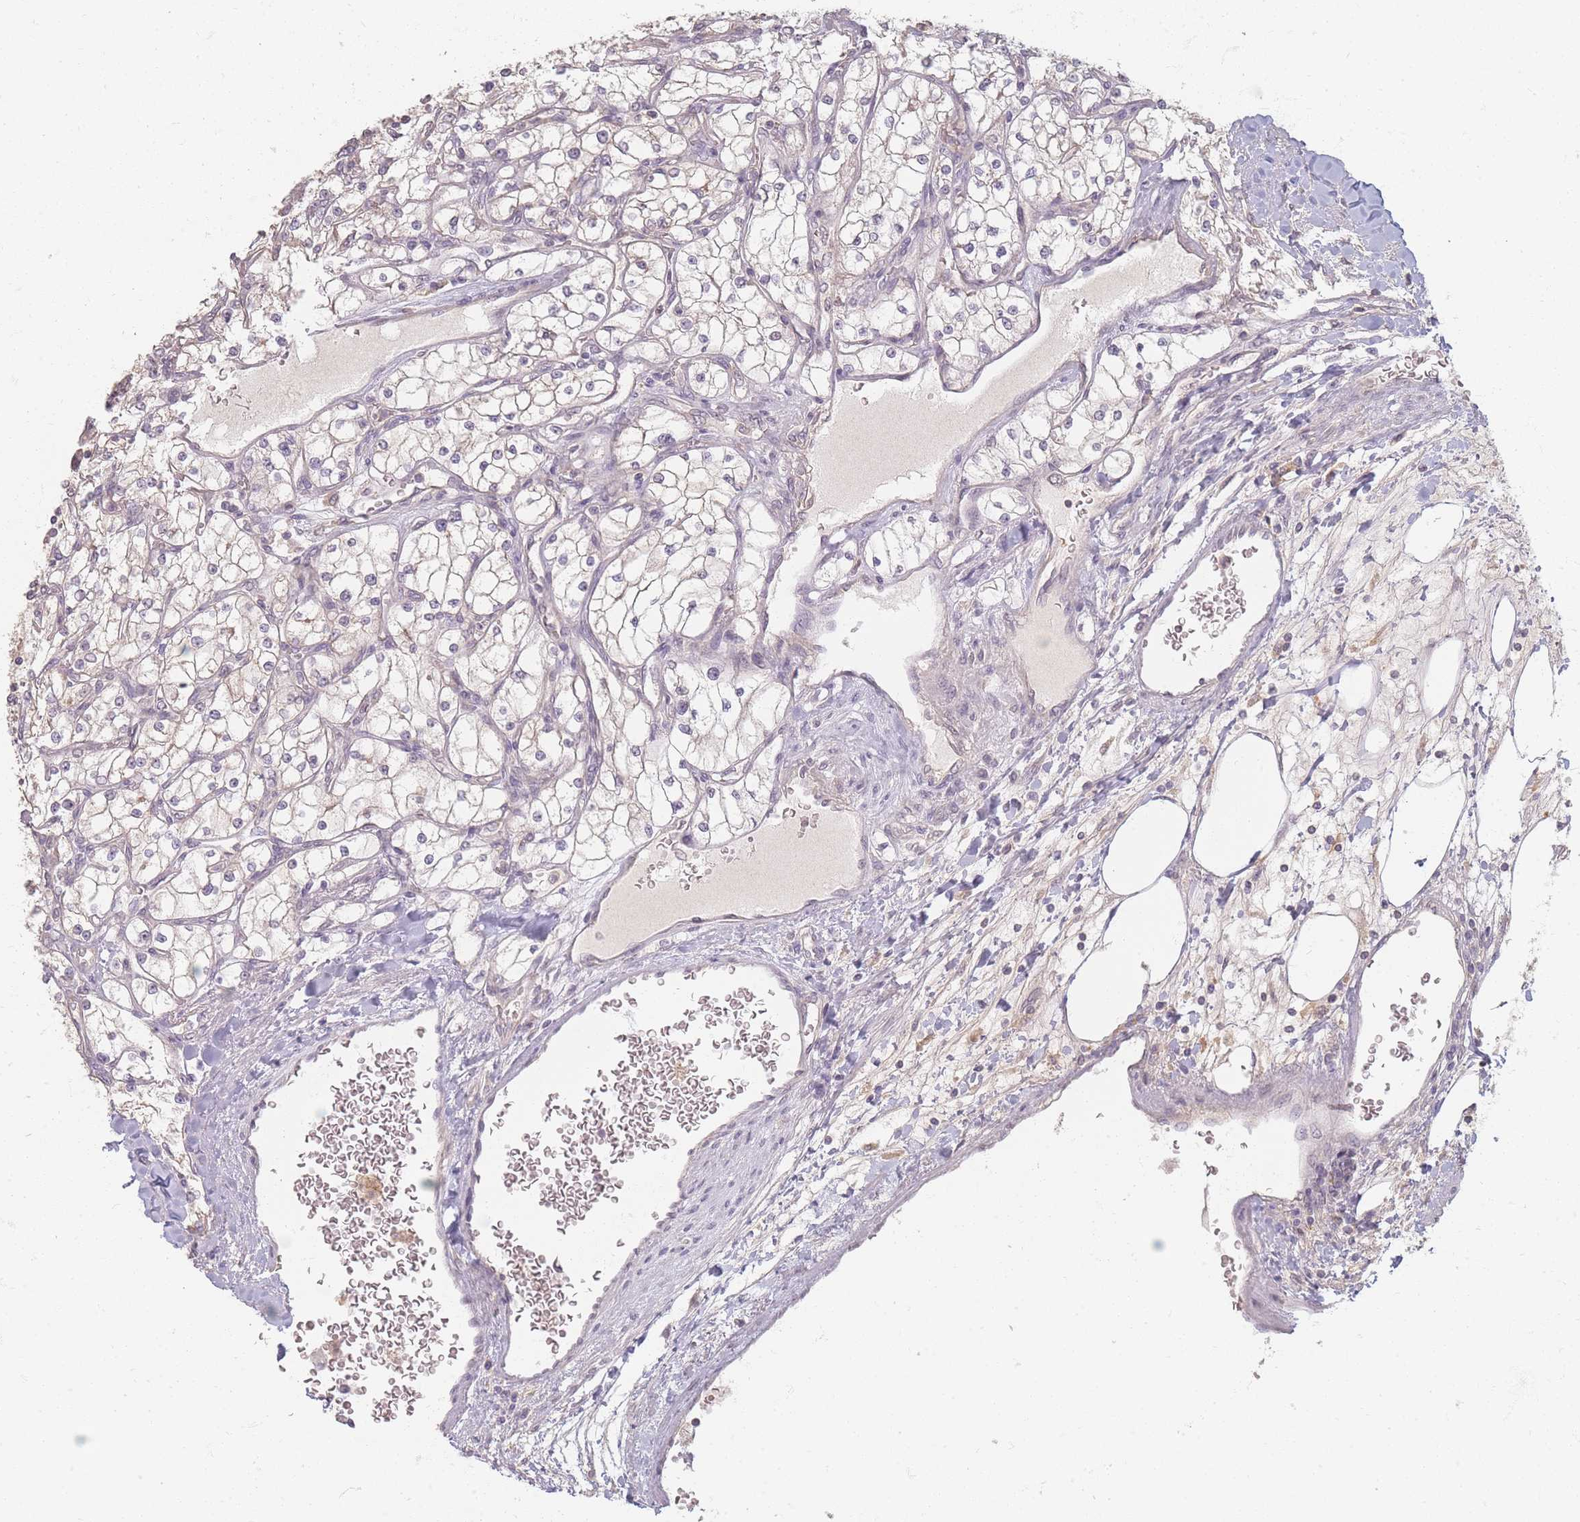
{"staining": {"intensity": "negative", "quantity": "none", "location": "none"}, "tissue": "renal cancer", "cell_type": "Tumor cells", "image_type": "cancer", "snomed": [{"axis": "morphology", "description": "Adenocarcinoma, NOS"}, {"axis": "topography", "description": "Kidney"}], "caption": "High power microscopy histopathology image of an immunohistochemistry histopathology image of adenocarcinoma (renal), revealing no significant positivity in tumor cells.", "gene": "RFTN1", "patient": {"sex": "male", "age": 80}}